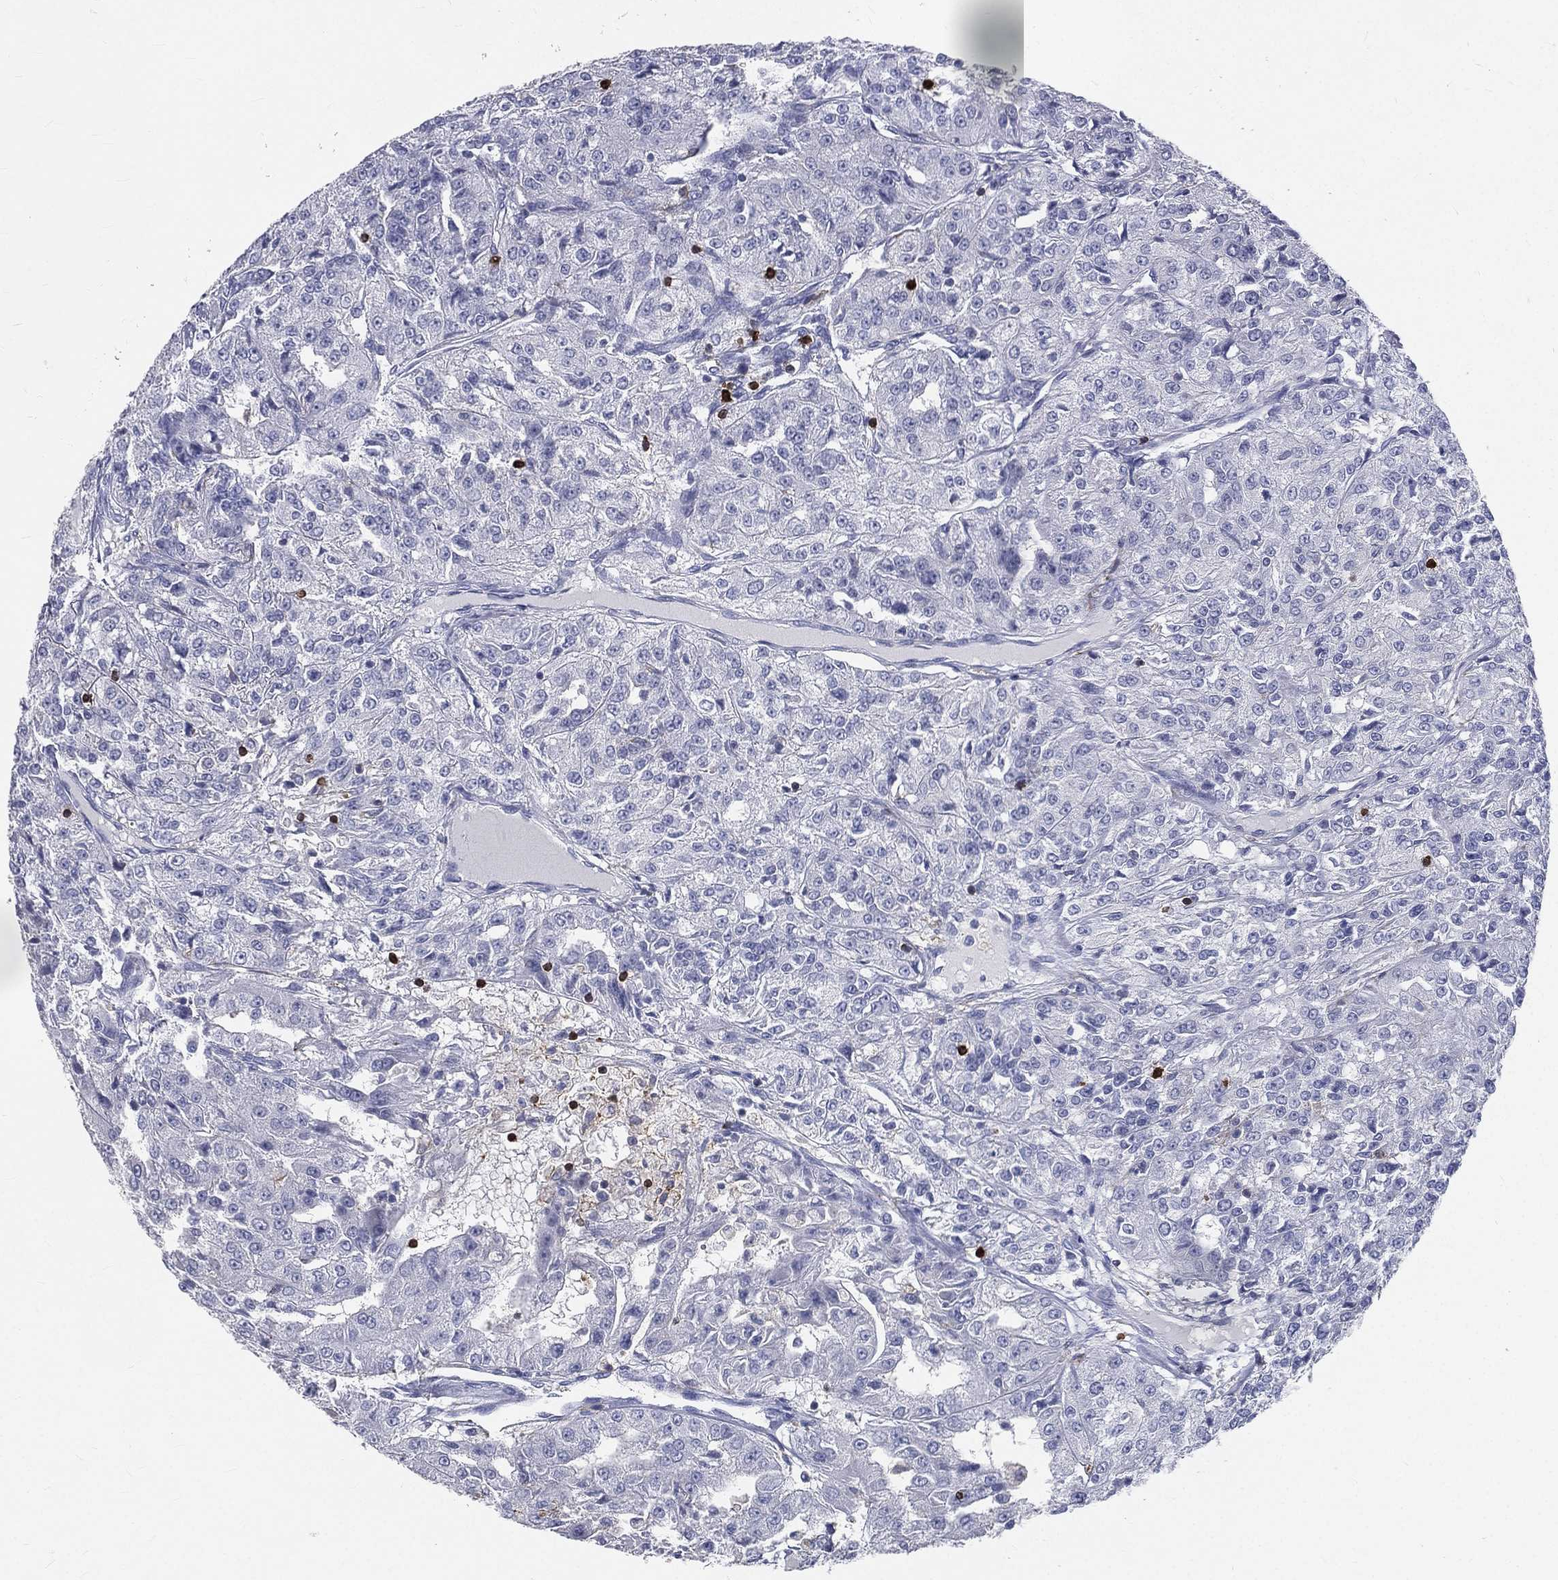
{"staining": {"intensity": "negative", "quantity": "none", "location": "none"}, "tissue": "renal cancer", "cell_type": "Tumor cells", "image_type": "cancer", "snomed": [{"axis": "morphology", "description": "Adenocarcinoma, NOS"}, {"axis": "topography", "description": "Kidney"}], "caption": "This is an immunohistochemistry micrograph of adenocarcinoma (renal). There is no staining in tumor cells.", "gene": "CTSW", "patient": {"sex": "female", "age": 63}}